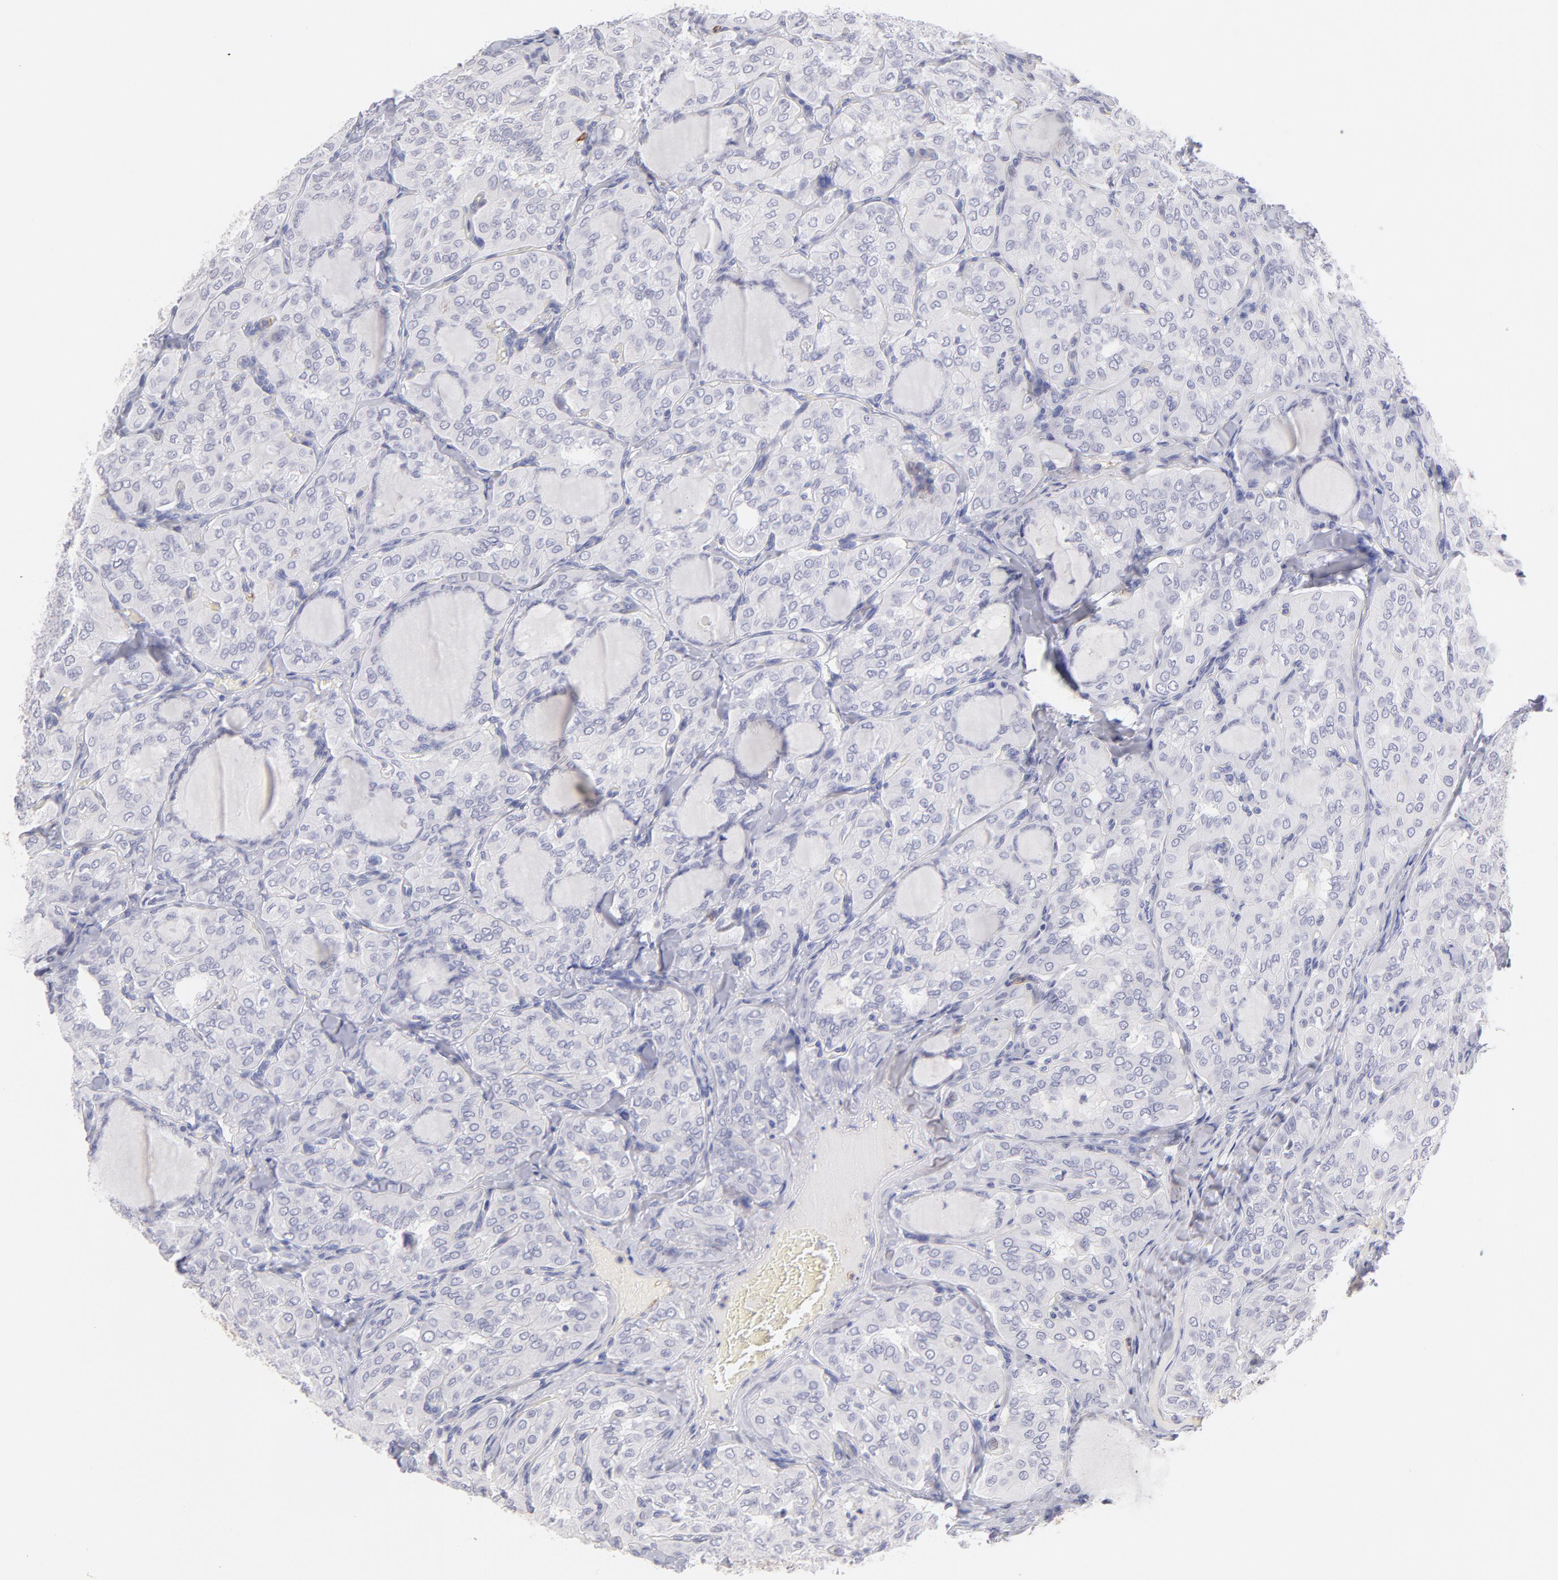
{"staining": {"intensity": "negative", "quantity": "none", "location": "none"}, "tissue": "thyroid cancer", "cell_type": "Tumor cells", "image_type": "cancer", "snomed": [{"axis": "morphology", "description": "Papillary adenocarcinoma, NOS"}, {"axis": "topography", "description": "Thyroid gland"}], "caption": "Tumor cells are negative for protein expression in human papillary adenocarcinoma (thyroid).", "gene": "LTB4R", "patient": {"sex": "male", "age": 20}}